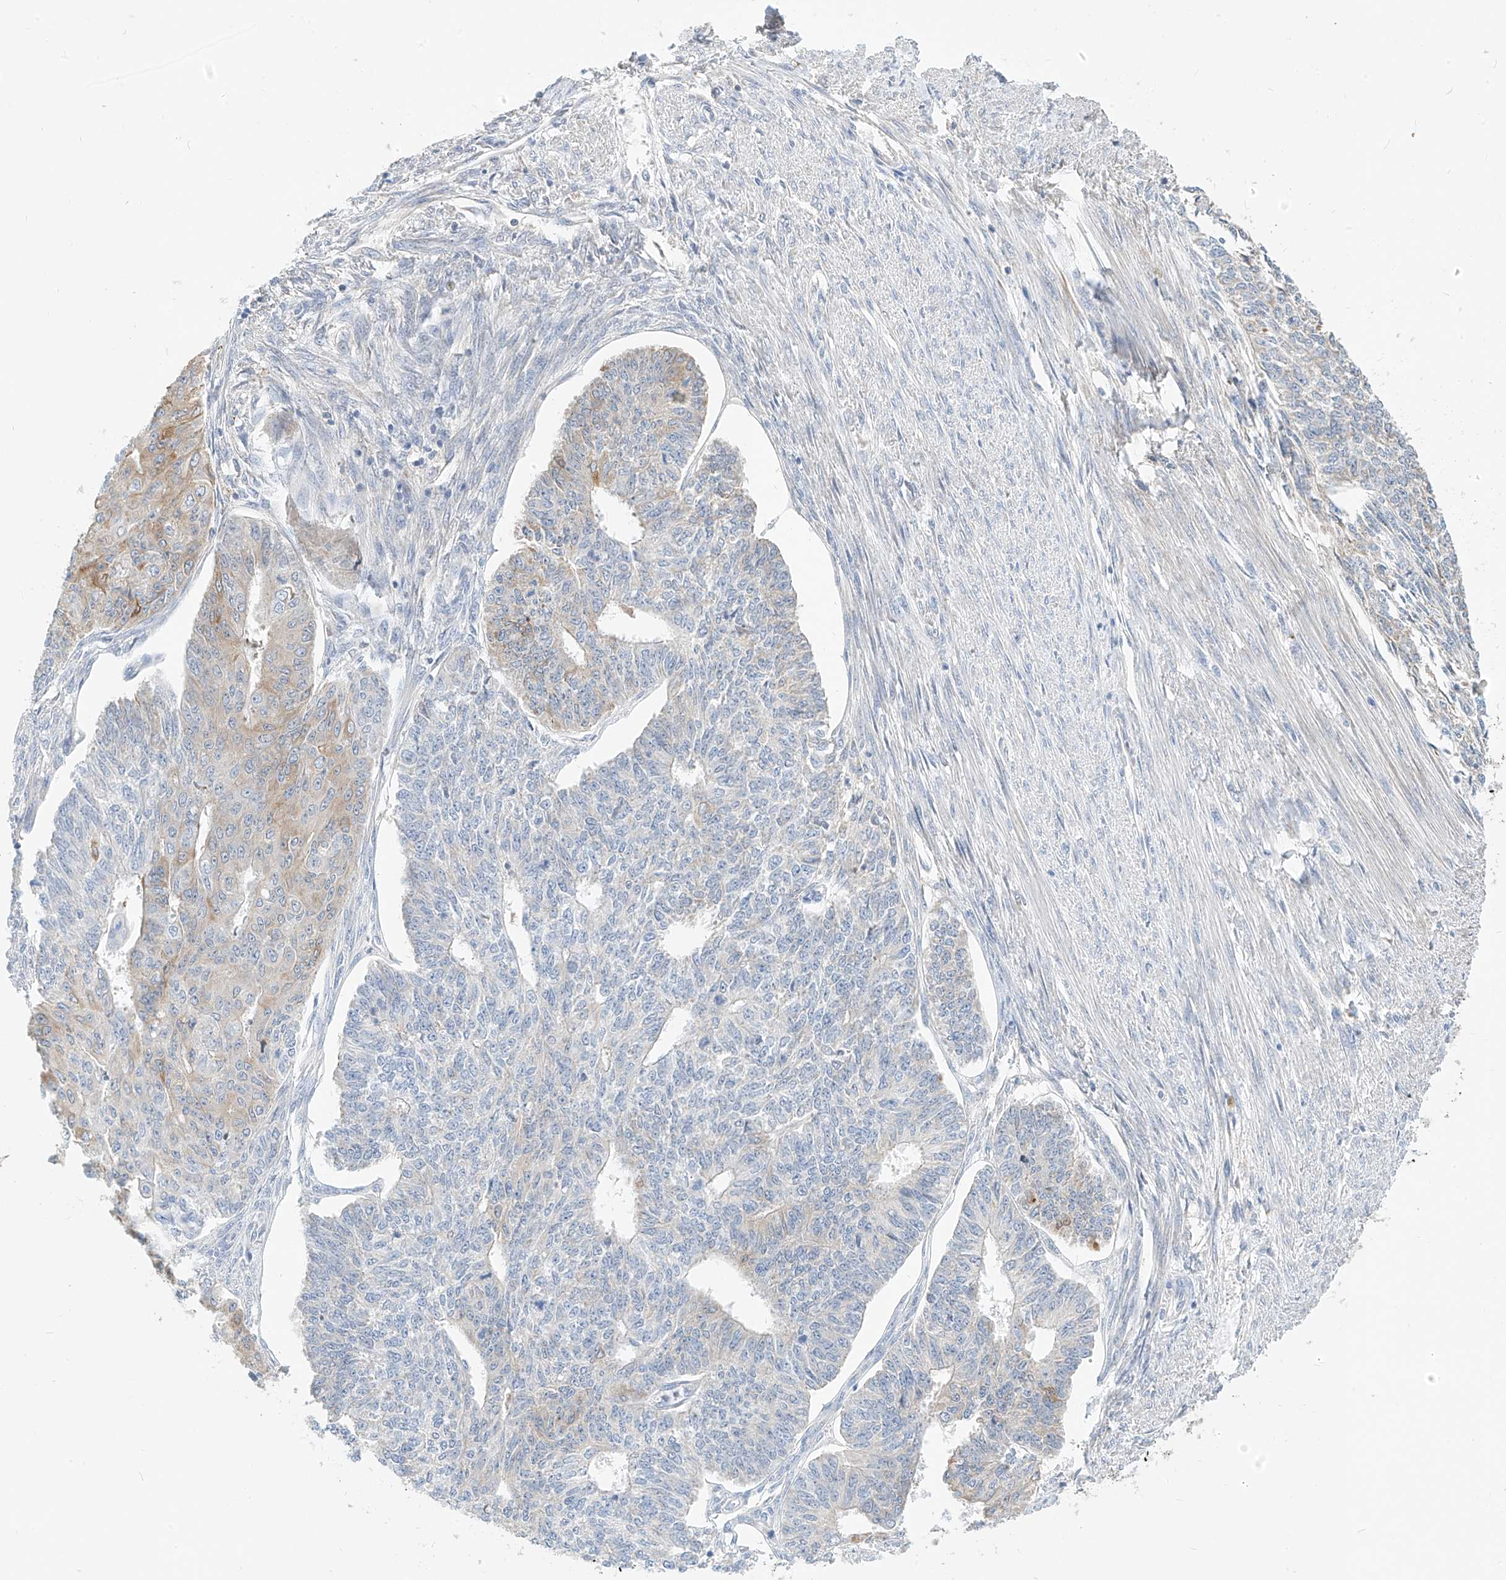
{"staining": {"intensity": "moderate", "quantity": "<25%", "location": "cytoplasmic/membranous"}, "tissue": "endometrial cancer", "cell_type": "Tumor cells", "image_type": "cancer", "snomed": [{"axis": "morphology", "description": "Adenocarcinoma, NOS"}, {"axis": "topography", "description": "Endometrium"}], "caption": "Moderate cytoplasmic/membranous positivity for a protein is appreciated in approximately <25% of tumor cells of adenocarcinoma (endometrial) using immunohistochemistry (IHC).", "gene": "RASA2", "patient": {"sex": "female", "age": 32}}